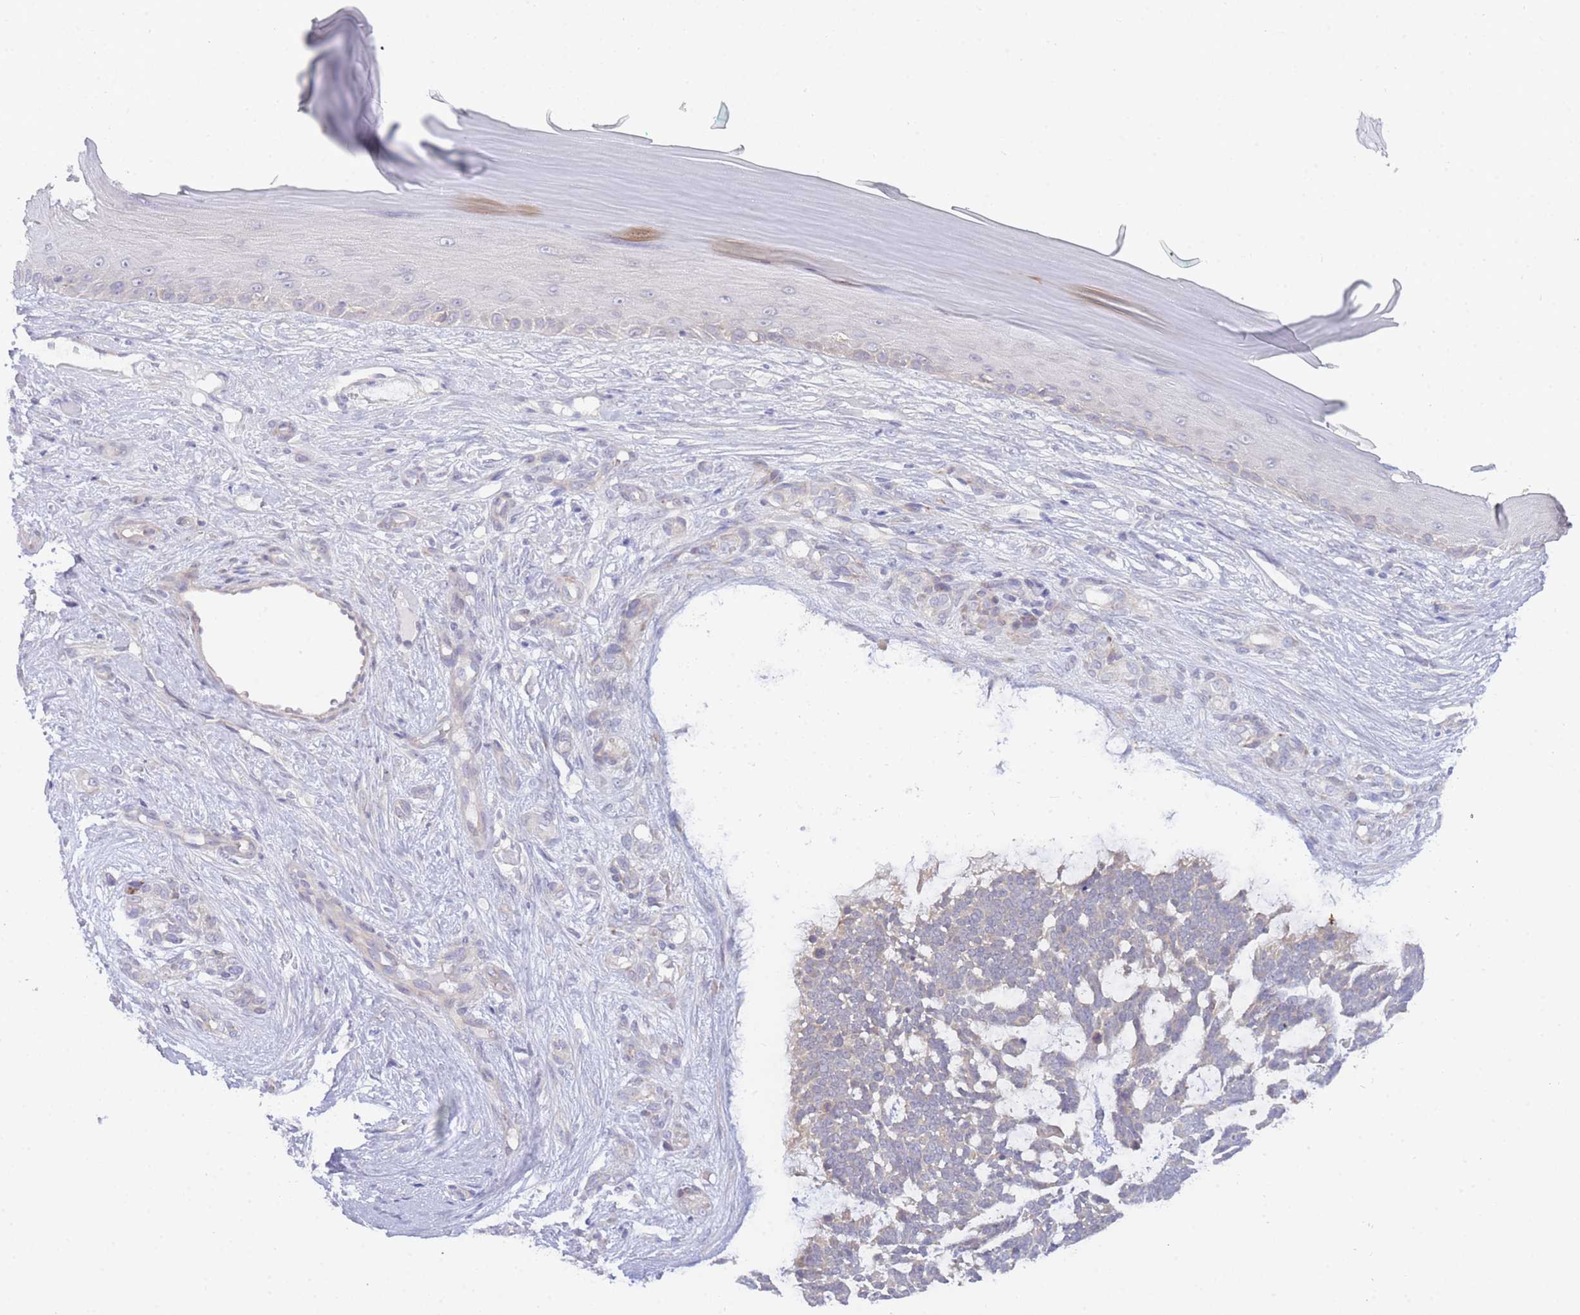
{"staining": {"intensity": "negative", "quantity": "none", "location": "none"}, "tissue": "skin cancer", "cell_type": "Tumor cells", "image_type": "cancer", "snomed": [{"axis": "morphology", "description": "Basal cell carcinoma"}, {"axis": "topography", "description": "Skin"}], "caption": "Protein analysis of skin cancer exhibits no significant expression in tumor cells.", "gene": "ZNF510", "patient": {"sex": "male", "age": 88}}